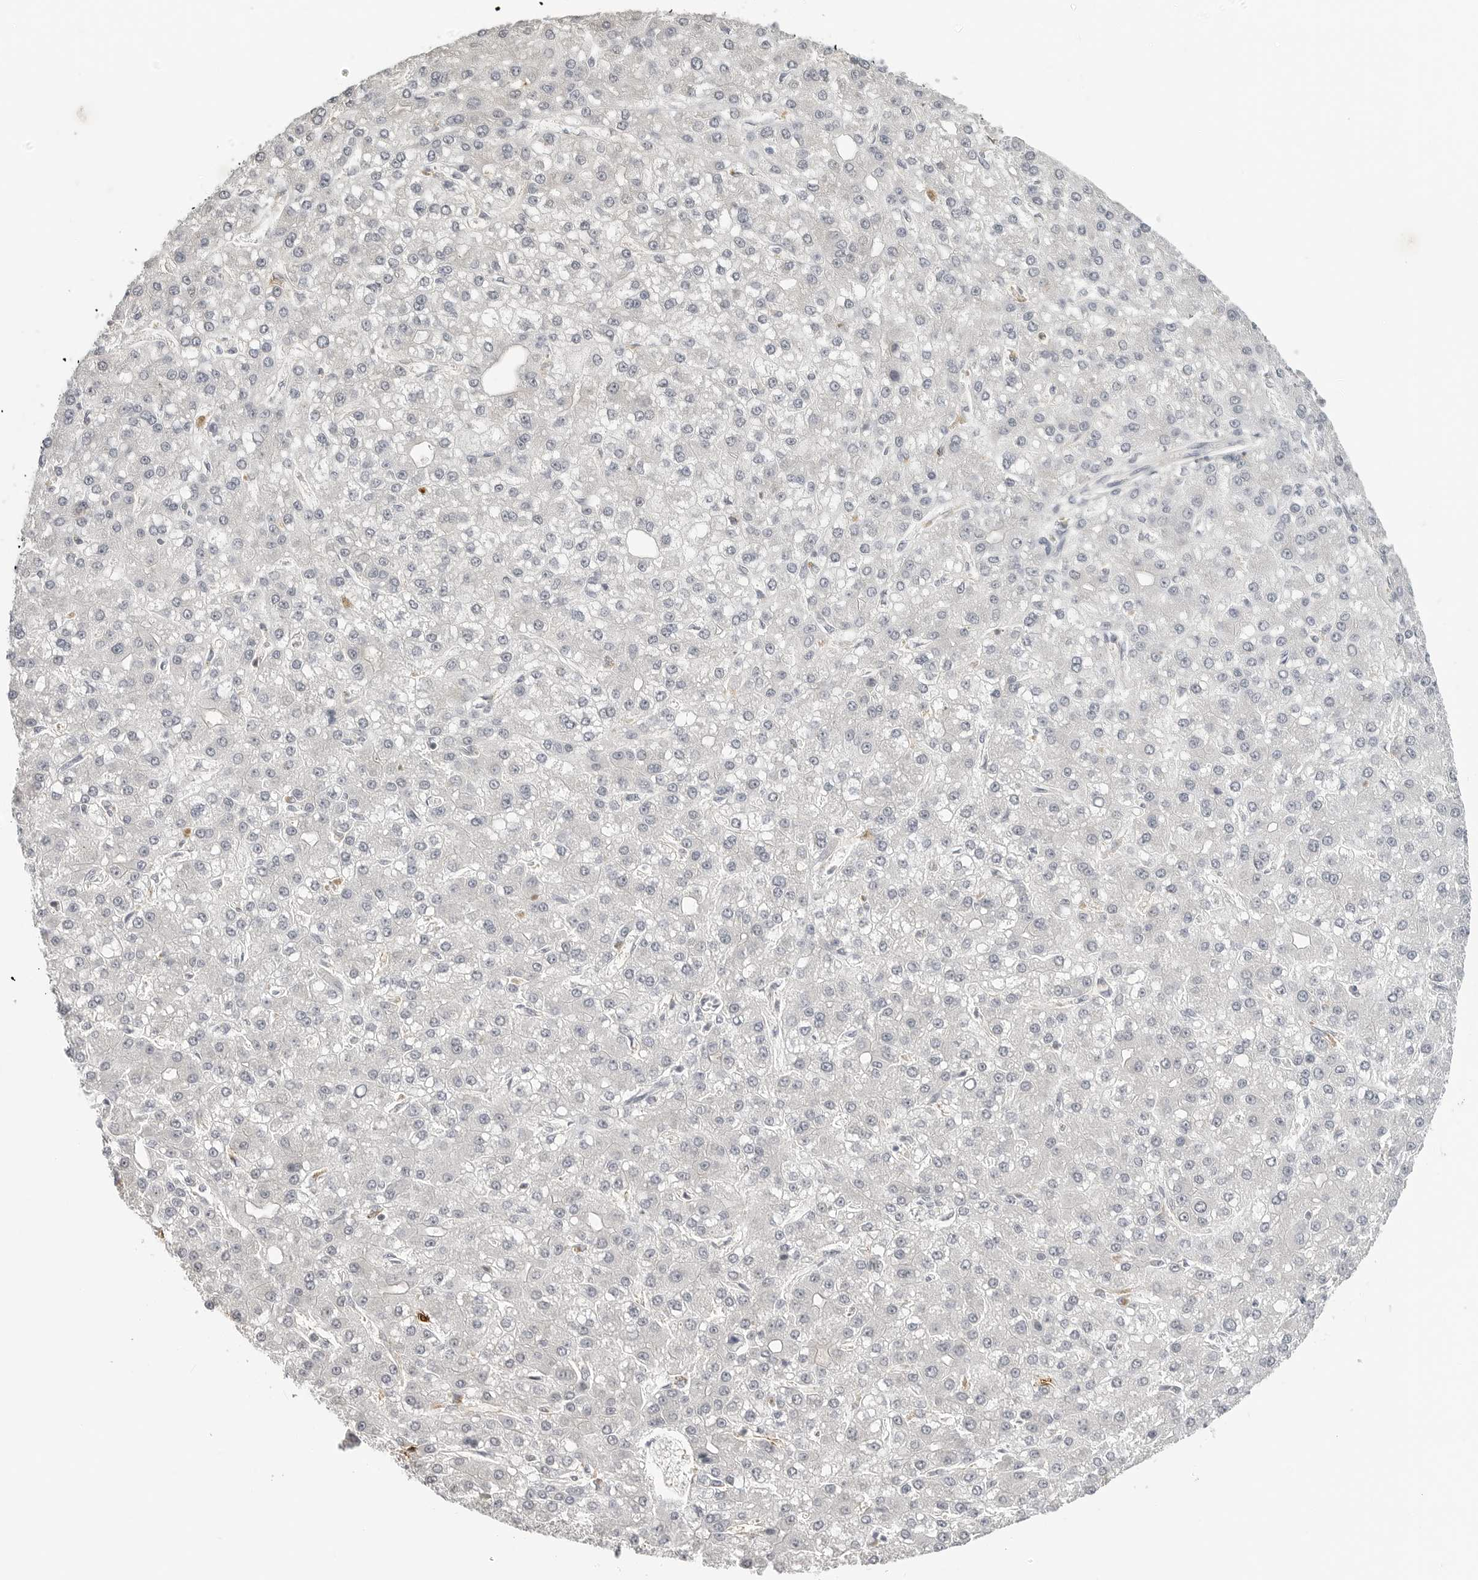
{"staining": {"intensity": "negative", "quantity": "none", "location": "none"}, "tissue": "liver cancer", "cell_type": "Tumor cells", "image_type": "cancer", "snomed": [{"axis": "morphology", "description": "Carcinoma, Hepatocellular, NOS"}, {"axis": "topography", "description": "Liver"}], "caption": "IHC of human liver cancer demonstrates no expression in tumor cells.", "gene": "STXBP3", "patient": {"sex": "male", "age": 67}}